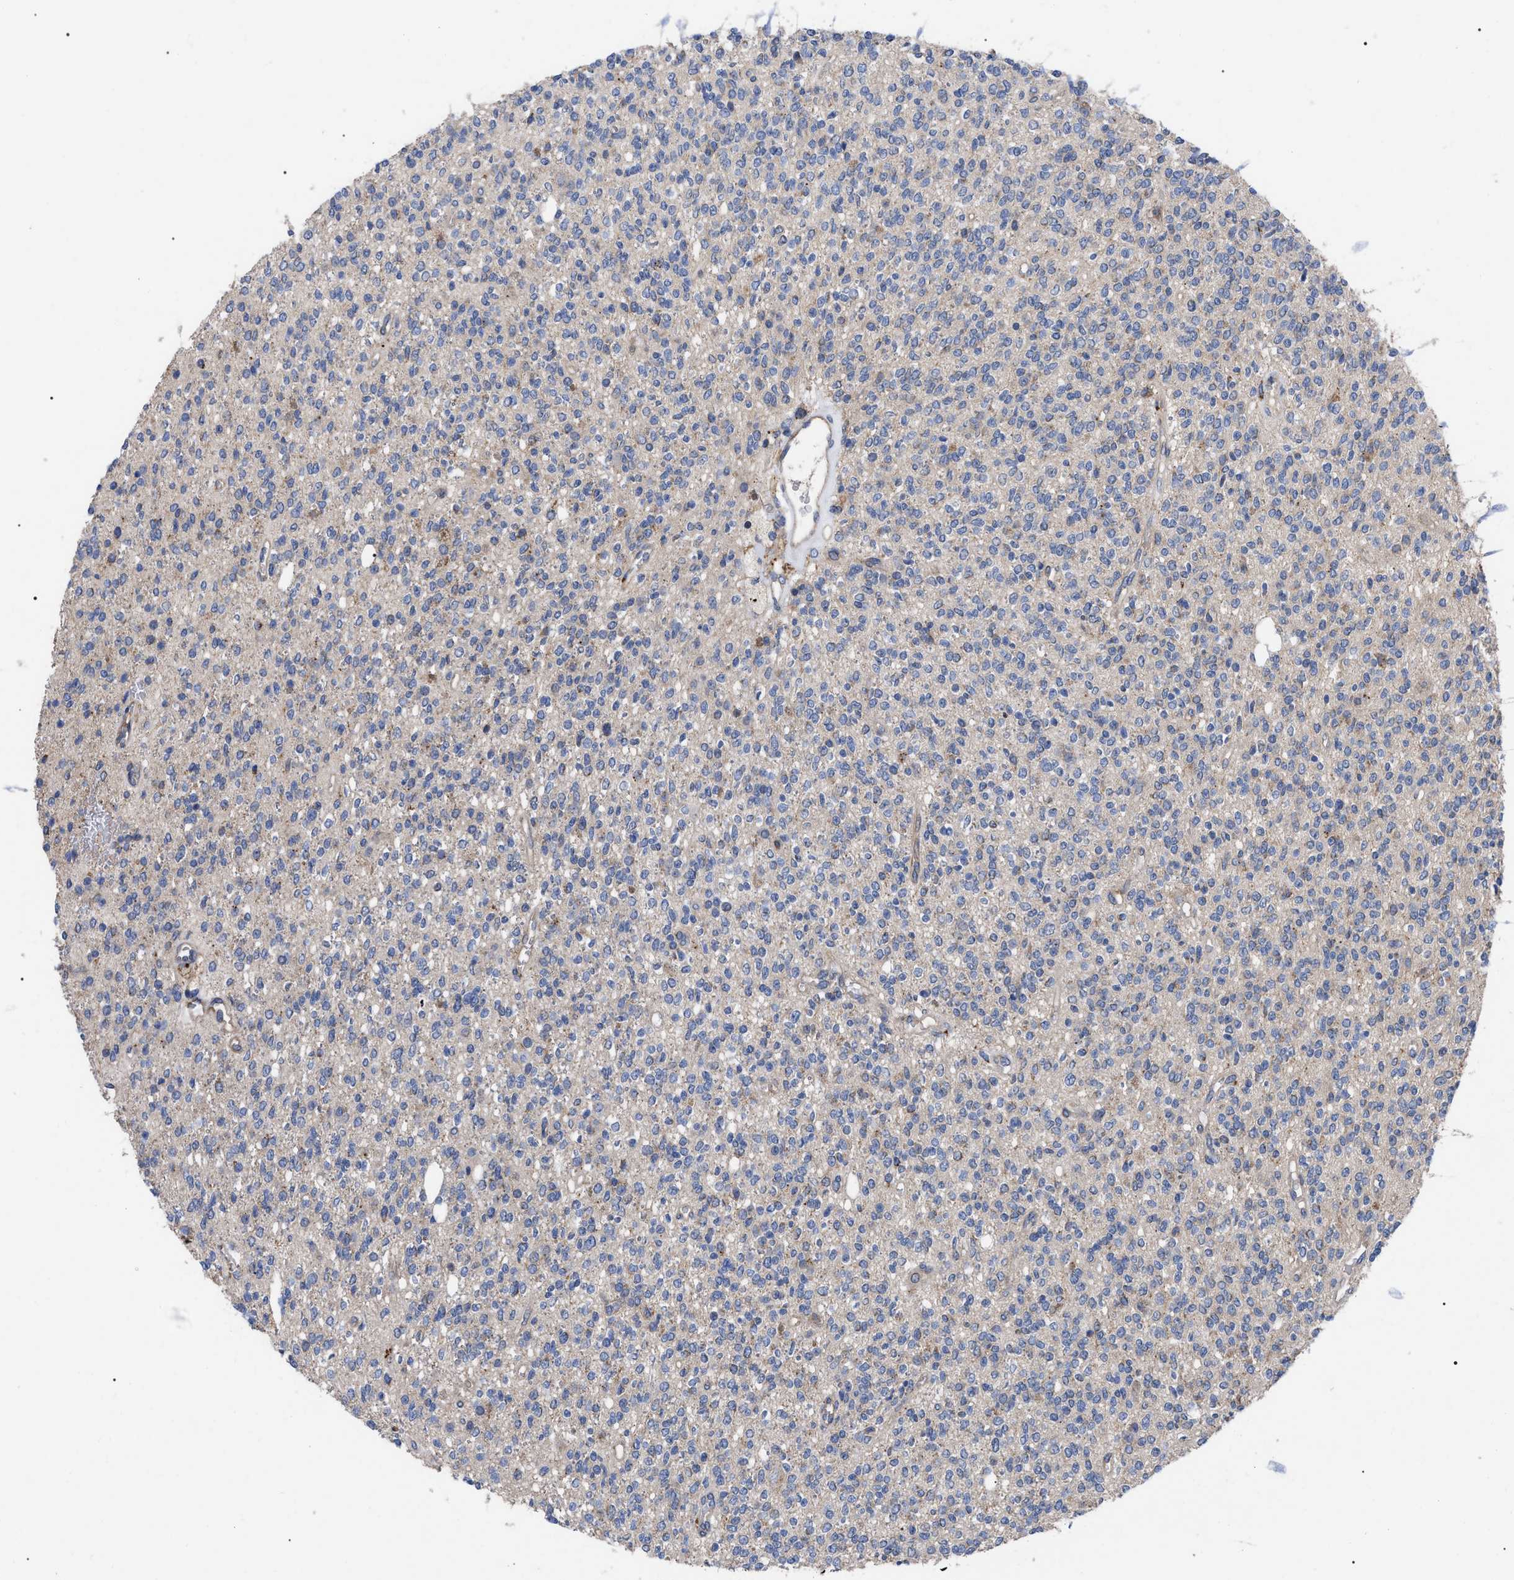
{"staining": {"intensity": "negative", "quantity": "none", "location": "none"}, "tissue": "glioma", "cell_type": "Tumor cells", "image_type": "cancer", "snomed": [{"axis": "morphology", "description": "Glioma, malignant, High grade"}, {"axis": "topography", "description": "Brain"}], "caption": "DAB (3,3'-diaminobenzidine) immunohistochemical staining of glioma exhibits no significant expression in tumor cells.", "gene": "FAM171A2", "patient": {"sex": "male", "age": 34}}